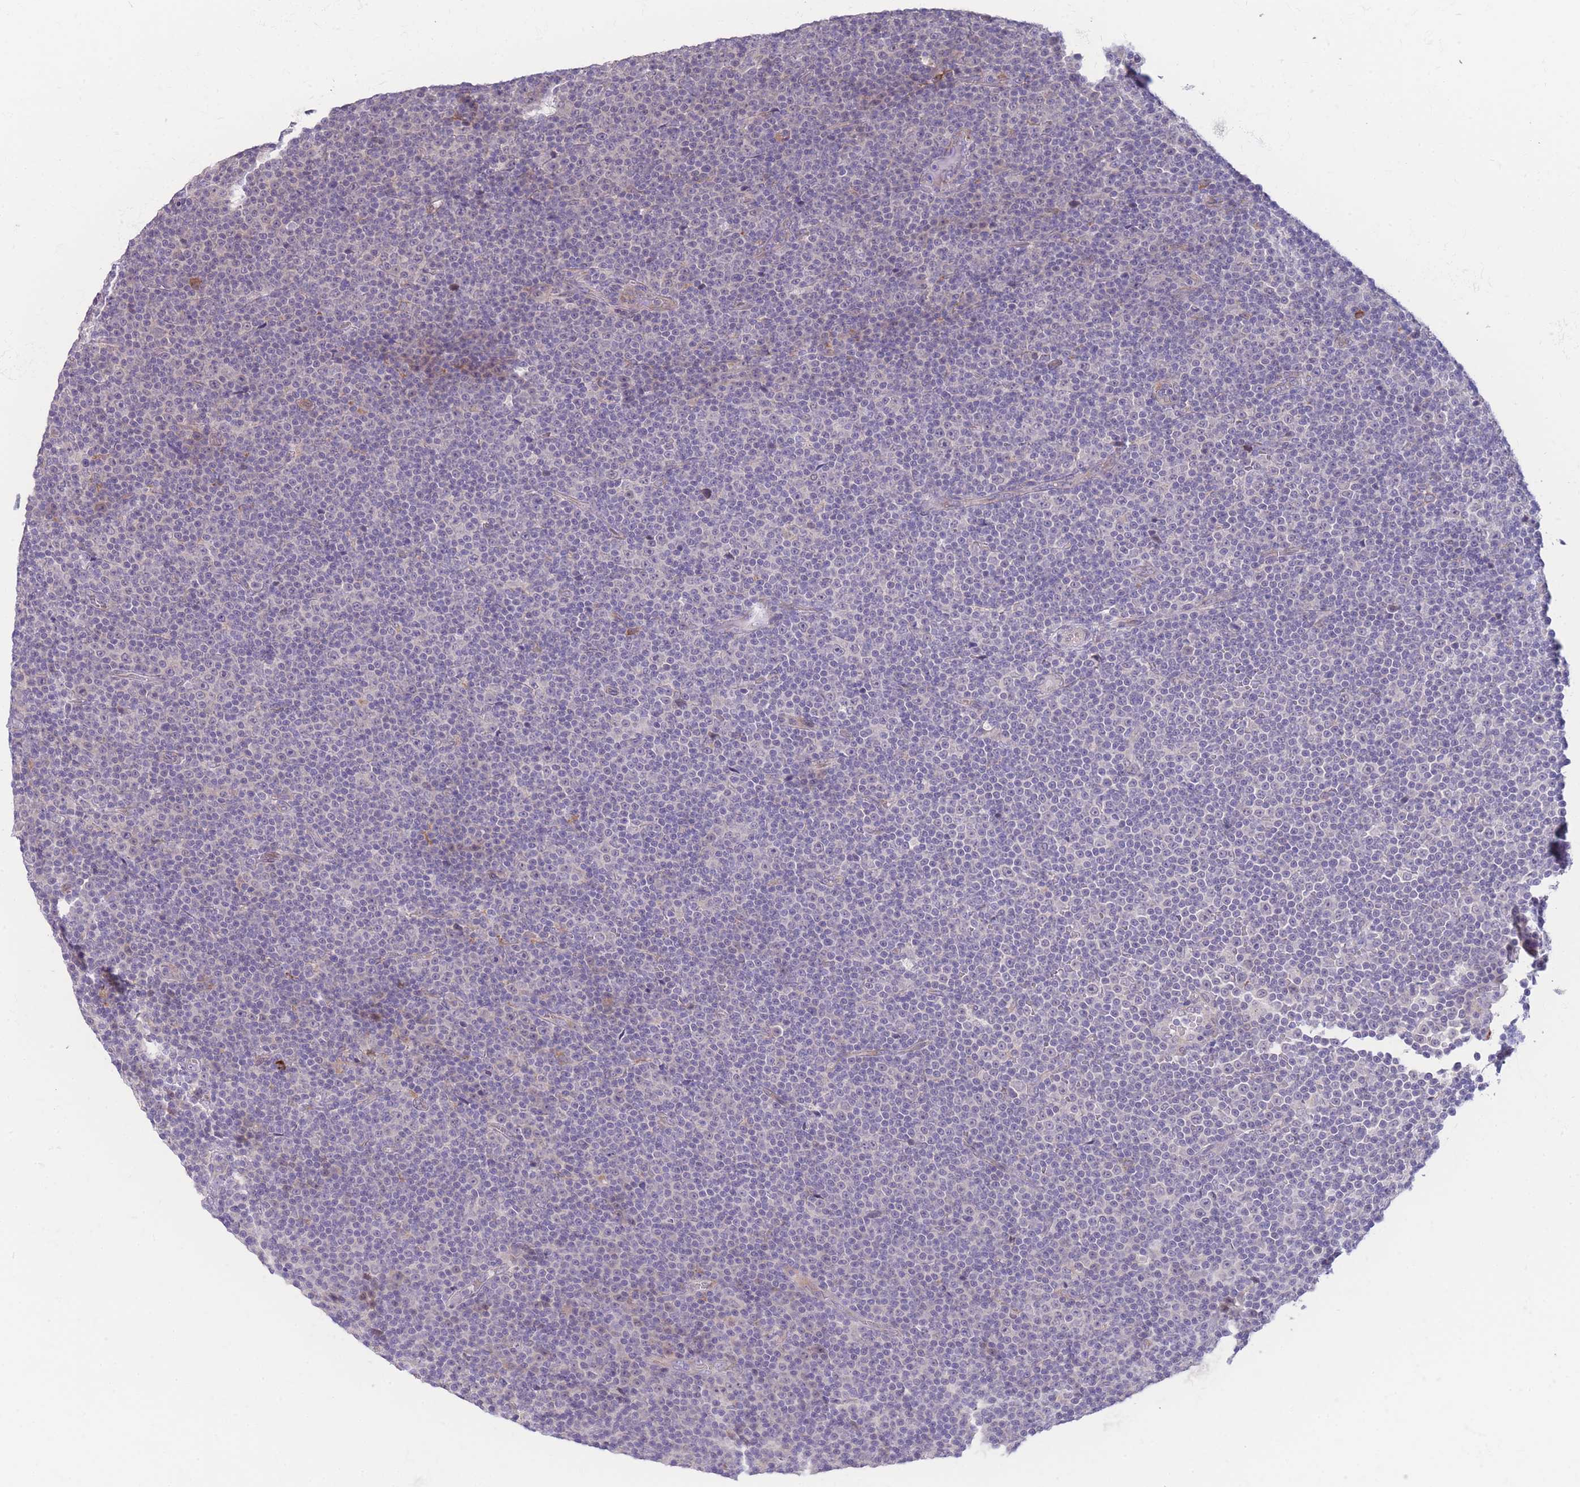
{"staining": {"intensity": "negative", "quantity": "none", "location": "none"}, "tissue": "lymphoma", "cell_type": "Tumor cells", "image_type": "cancer", "snomed": [{"axis": "morphology", "description": "Malignant lymphoma, non-Hodgkin's type, Low grade"}, {"axis": "topography", "description": "Lymph node"}], "caption": "This image is of low-grade malignant lymphoma, non-Hodgkin's type stained with immunohistochemistry (IHC) to label a protein in brown with the nuclei are counter-stained blue. There is no positivity in tumor cells.", "gene": "ZNF510", "patient": {"sex": "female", "age": 67}}